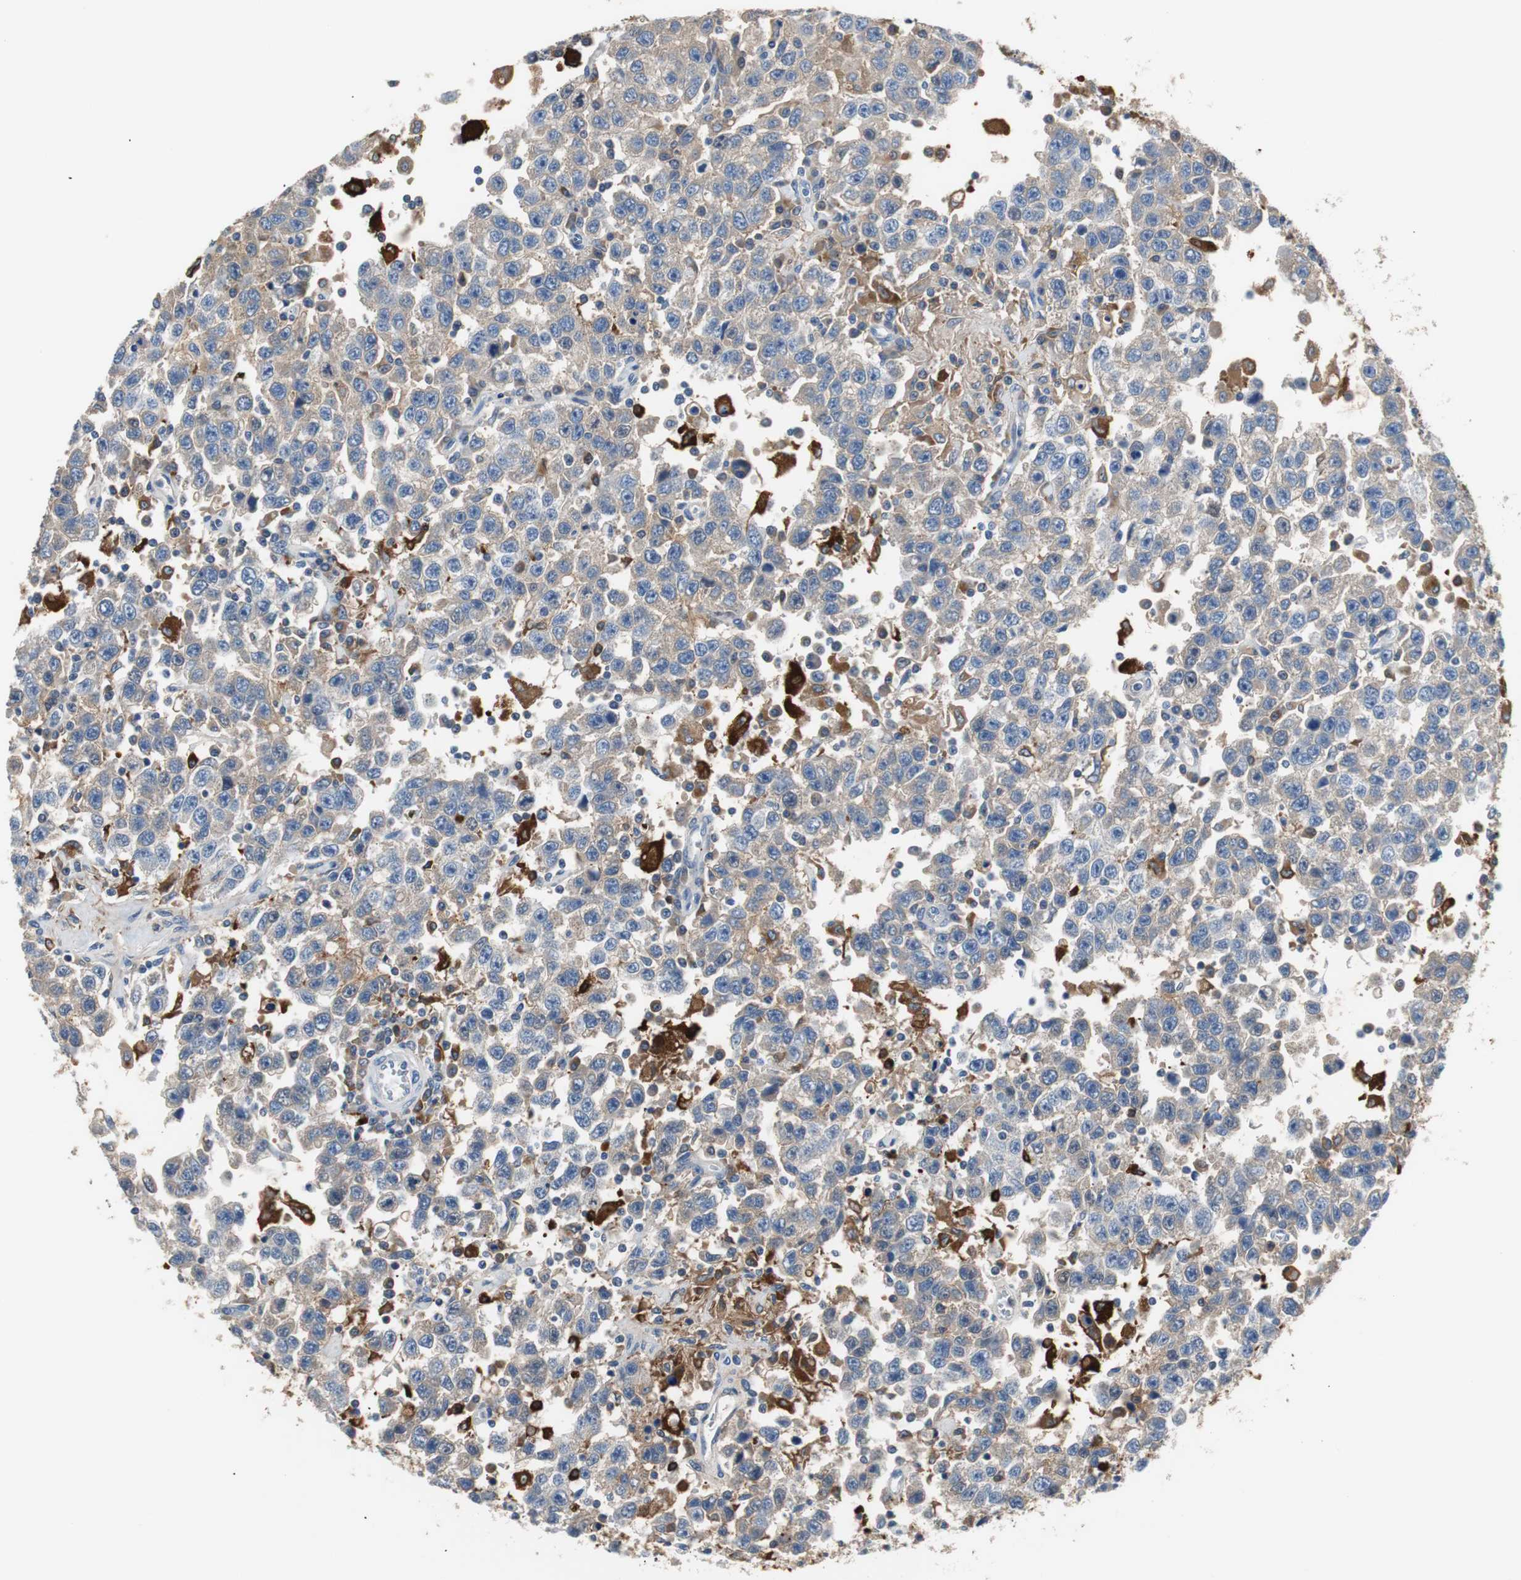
{"staining": {"intensity": "weak", "quantity": "<25%", "location": "cytoplasmic/membranous"}, "tissue": "testis cancer", "cell_type": "Tumor cells", "image_type": "cancer", "snomed": [{"axis": "morphology", "description": "Seminoma, NOS"}, {"axis": "topography", "description": "Testis"}], "caption": "Immunohistochemistry photomicrograph of human testis seminoma stained for a protein (brown), which displays no staining in tumor cells.", "gene": "PI15", "patient": {"sex": "male", "age": 41}}